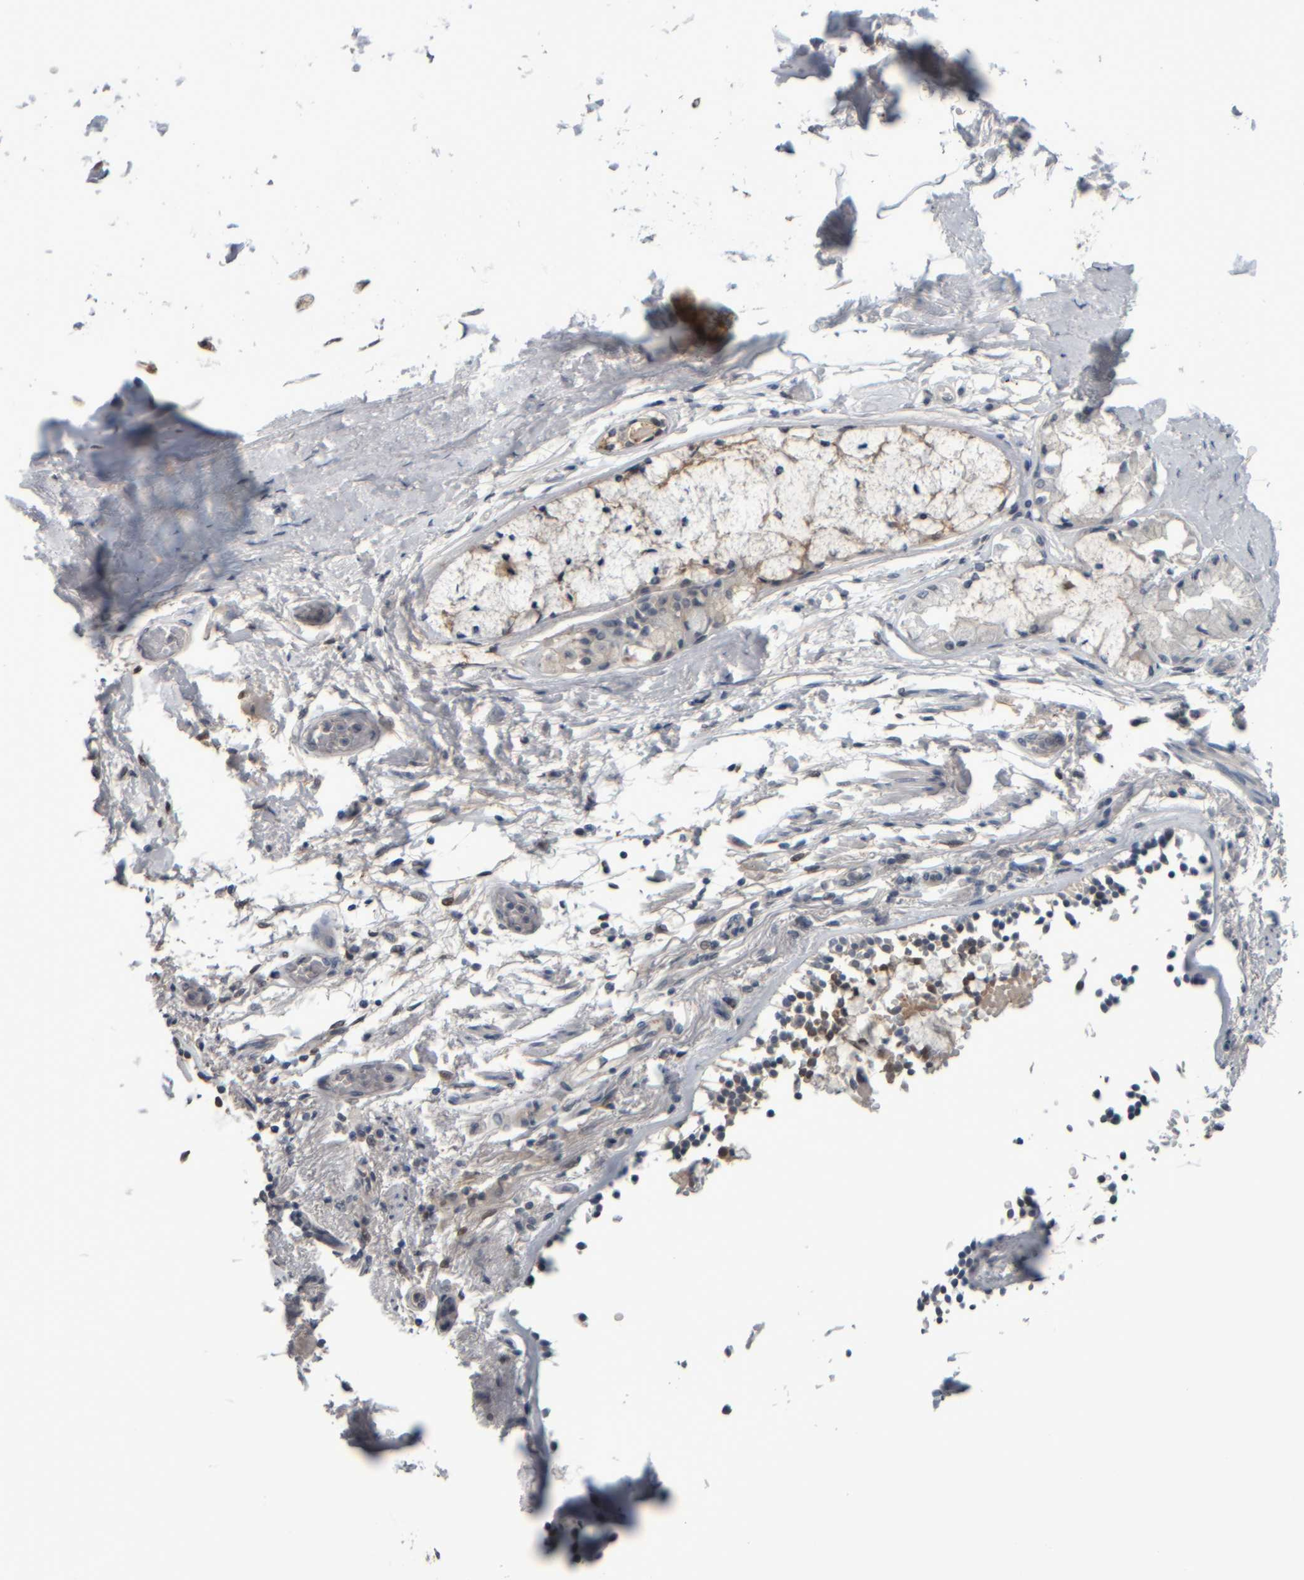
{"staining": {"intensity": "negative", "quantity": "none", "location": "none"}, "tissue": "adipose tissue", "cell_type": "Adipocytes", "image_type": "normal", "snomed": [{"axis": "morphology", "description": "Normal tissue, NOS"}, {"axis": "topography", "description": "Cartilage tissue"}, {"axis": "topography", "description": "Lung"}], "caption": "A histopathology image of adipose tissue stained for a protein shows no brown staining in adipocytes. (DAB (3,3'-diaminobenzidine) immunohistochemistry visualized using brightfield microscopy, high magnification).", "gene": "COL14A1", "patient": {"sex": "female", "age": 77}}